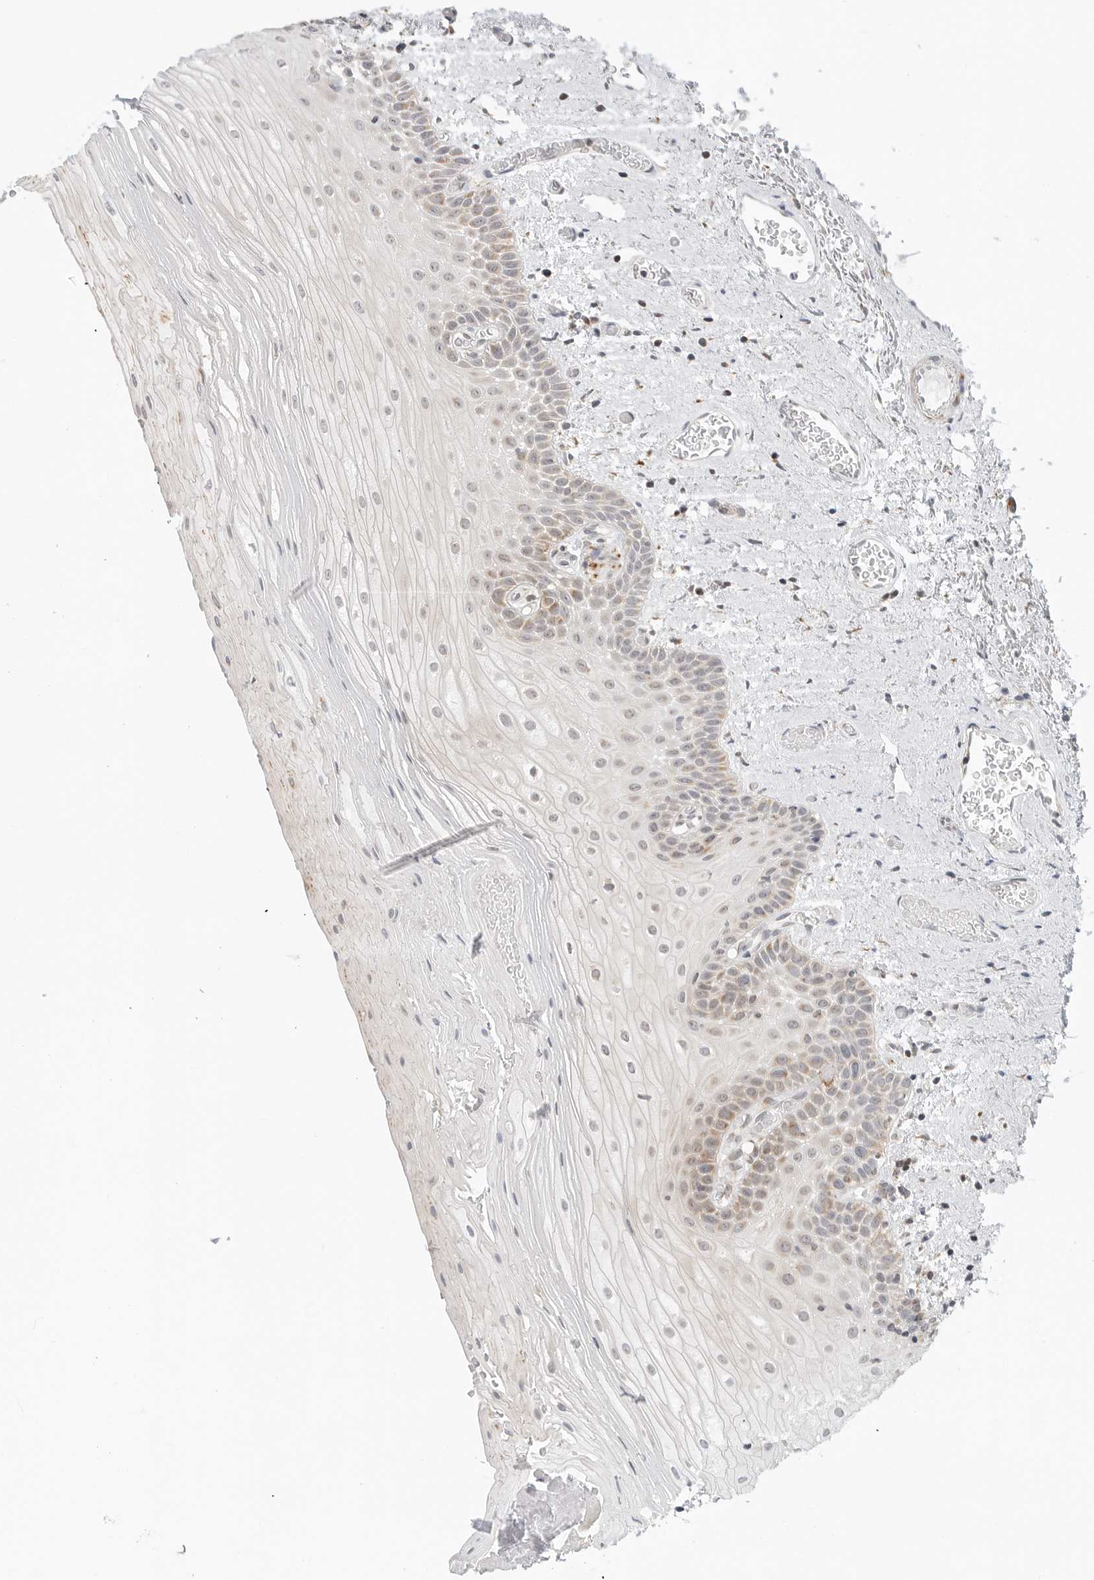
{"staining": {"intensity": "moderate", "quantity": "<25%", "location": "cytoplasmic/membranous"}, "tissue": "oral mucosa", "cell_type": "Squamous epithelial cells", "image_type": "normal", "snomed": [{"axis": "morphology", "description": "Normal tissue, NOS"}, {"axis": "topography", "description": "Oral tissue"}], "caption": "Moderate cytoplasmic/membranous expression is present in approximately <25% of squamous epithelial cells in unremarkable oral mucosa.", "gene": "POLR3GL", "patient": {"sex": "male", "age": 52}}